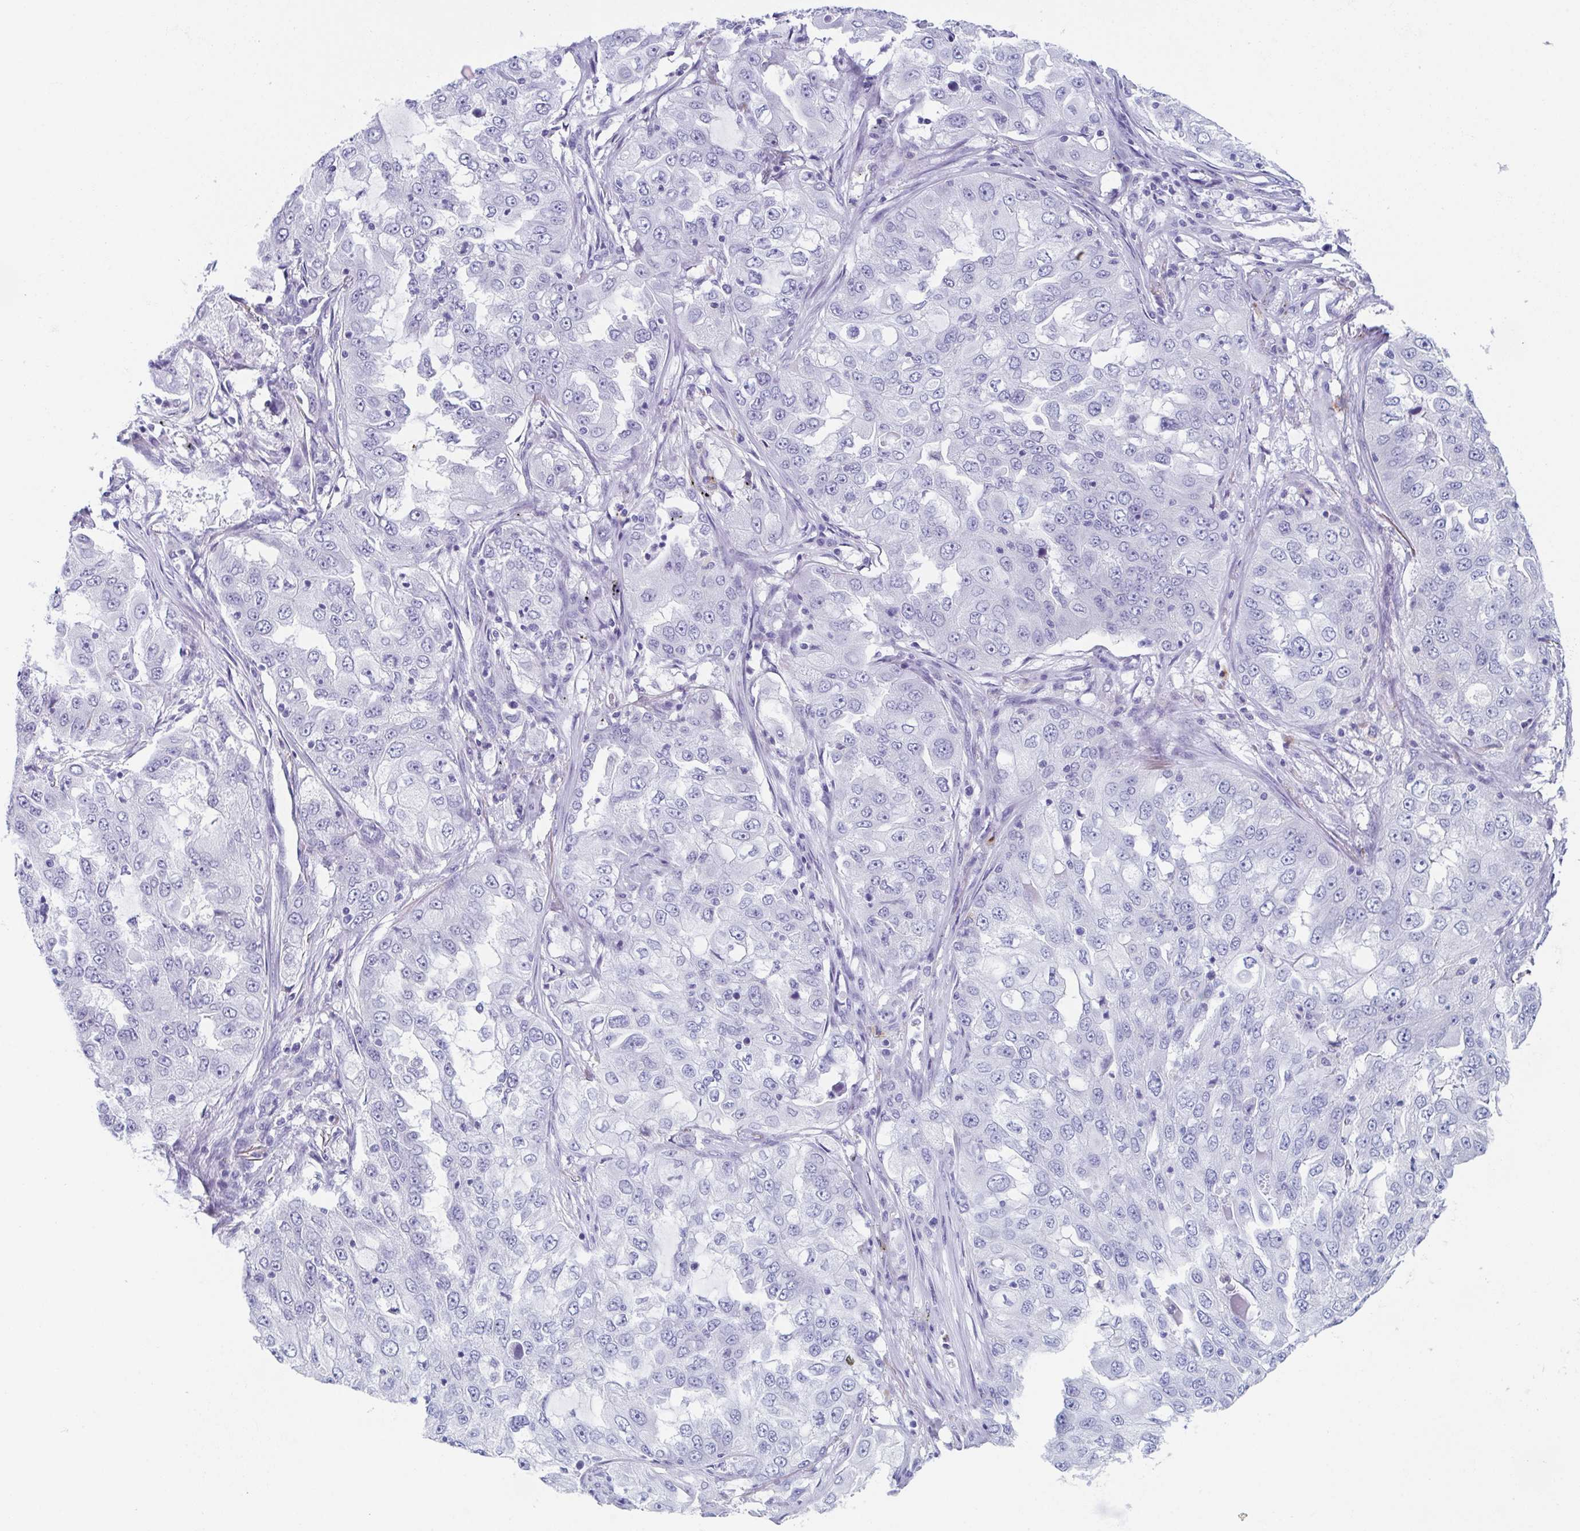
{"staining": {"intensity": "negative", "quantity": "none", "location": "none"}, "tissue": "lung cancer", "cell_type": "Tumor cells", "image_type": "cancer", "snomed": [{"axis": "morphology", "description": "Adenocarcinoma, NOS"}, {"axis": "topography", "description": "Lung"}], "caption": "A micrograph of lung cancer stained for a protein displays no brown staining in tumor cells.", "gene": "LYRM2", "patient": {"sex": "female", "age": 61}}